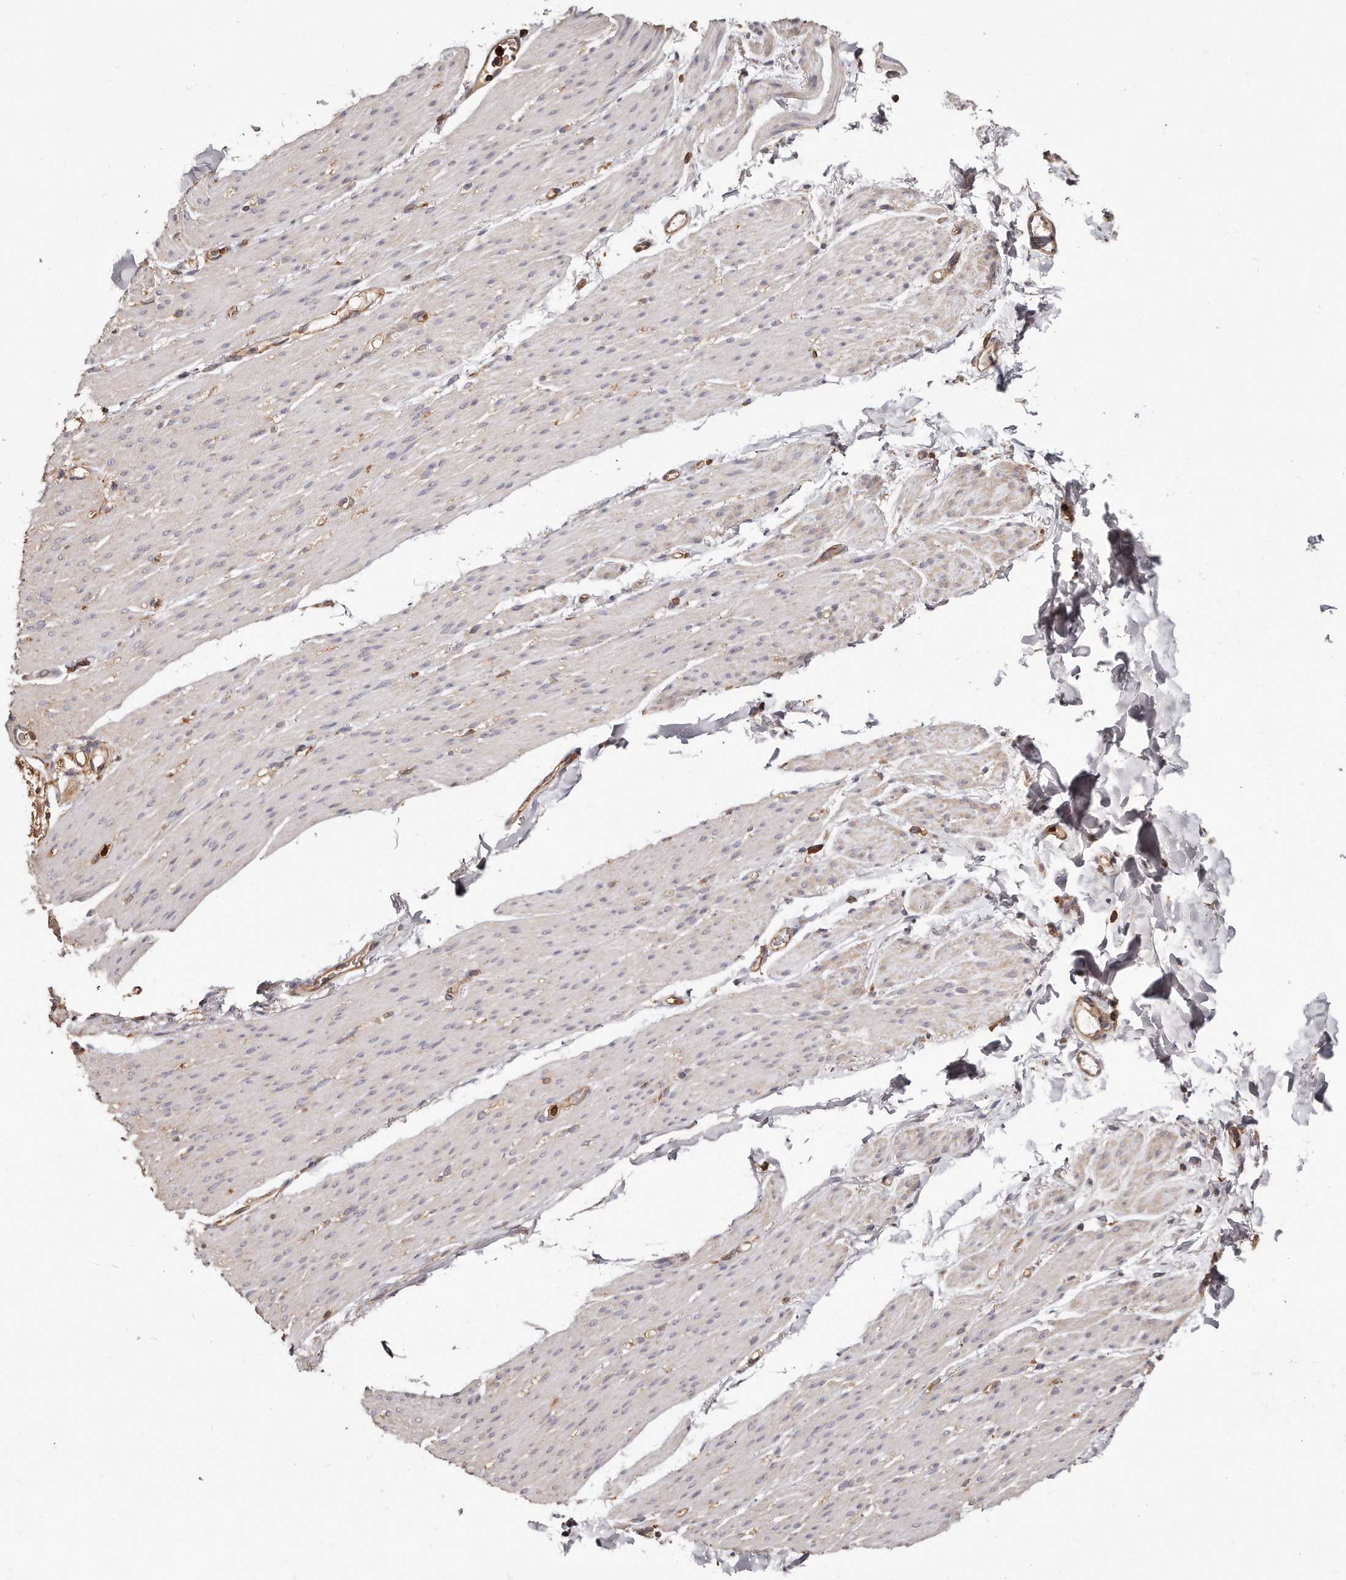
{"staining": {"intensity": "weak", "quantity": "<25%", "location": "cytoplasmic/membranous"}, "tissue": "smooth muscle", "cell_type": "Smooth muscle cells", "image_type": "normal", "snomed": [{"axis": "morphology", "description": "Normal tissue, NOS"}, {"axis": "topography", "description": "Colon"}, {"axis": "topography", "description": "Peripheral nerve tissue"}], "caption": "An image of human smooth muscle is negative for staining in smooth muscle cells. (DAB (3,3'-diaminobenzidine) immunohistochemistry visualized using brightfield microscopy, high magnification).", "gene": "CAP1", "patient": {"sex": "female", "age": 61}}